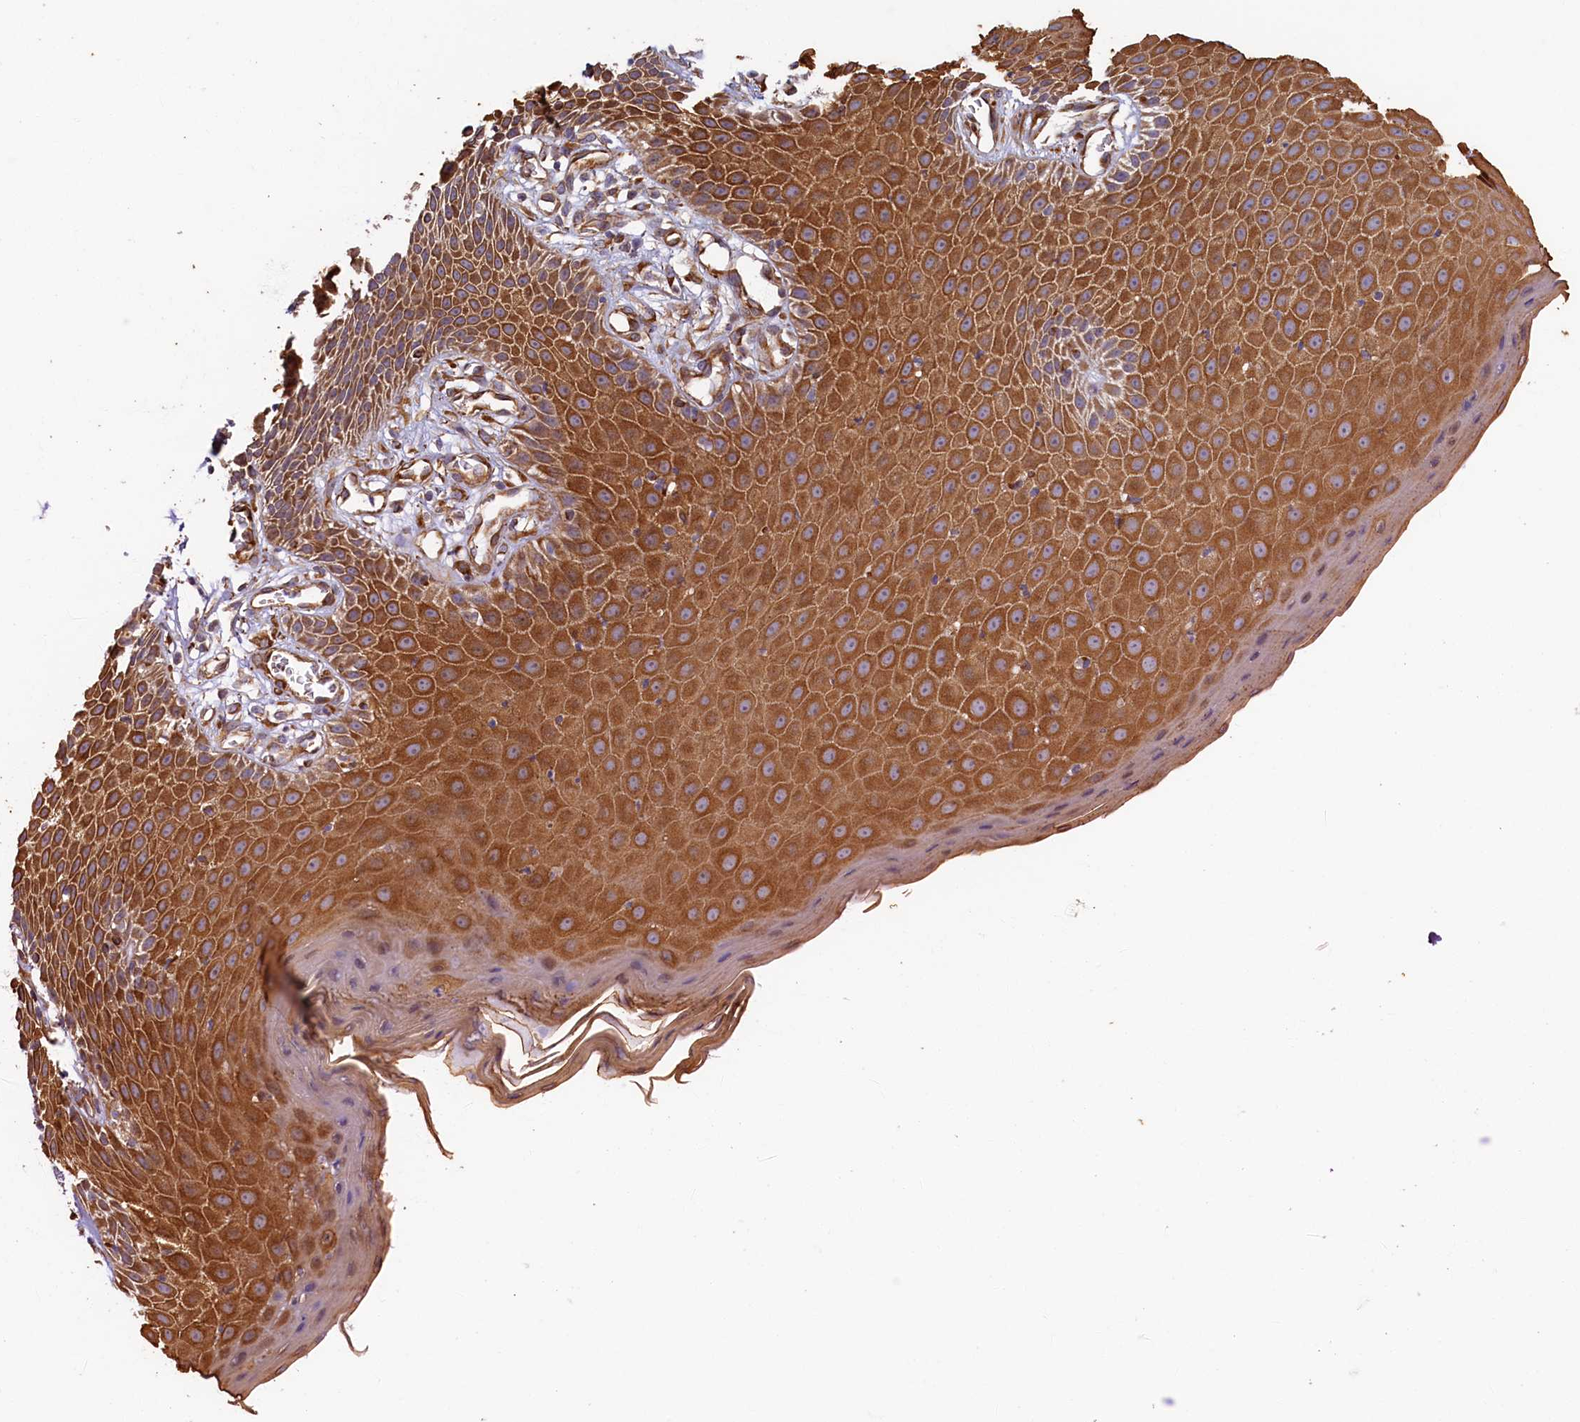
{"staining": {"intensity": "strong", "quantity": ">75%", "location": "cytoplasmic/membranous"}, "tissue": "skin", "cell_type": "Epidermal cells", "image_type": "normal", "snomed": [{"axis": "morphology", "description": "Normal tissue, NOS"}, {"axis": "topography", "description": "Vulva"}], "caption": "DAB immunohistochemical staining of unremarkable skin displays strong cytoplasmic/membranous protein staining in approximately >75% of epidermal cells.", "gene": "LRRC57", "patient": {"sex": "female", "age": 68}}